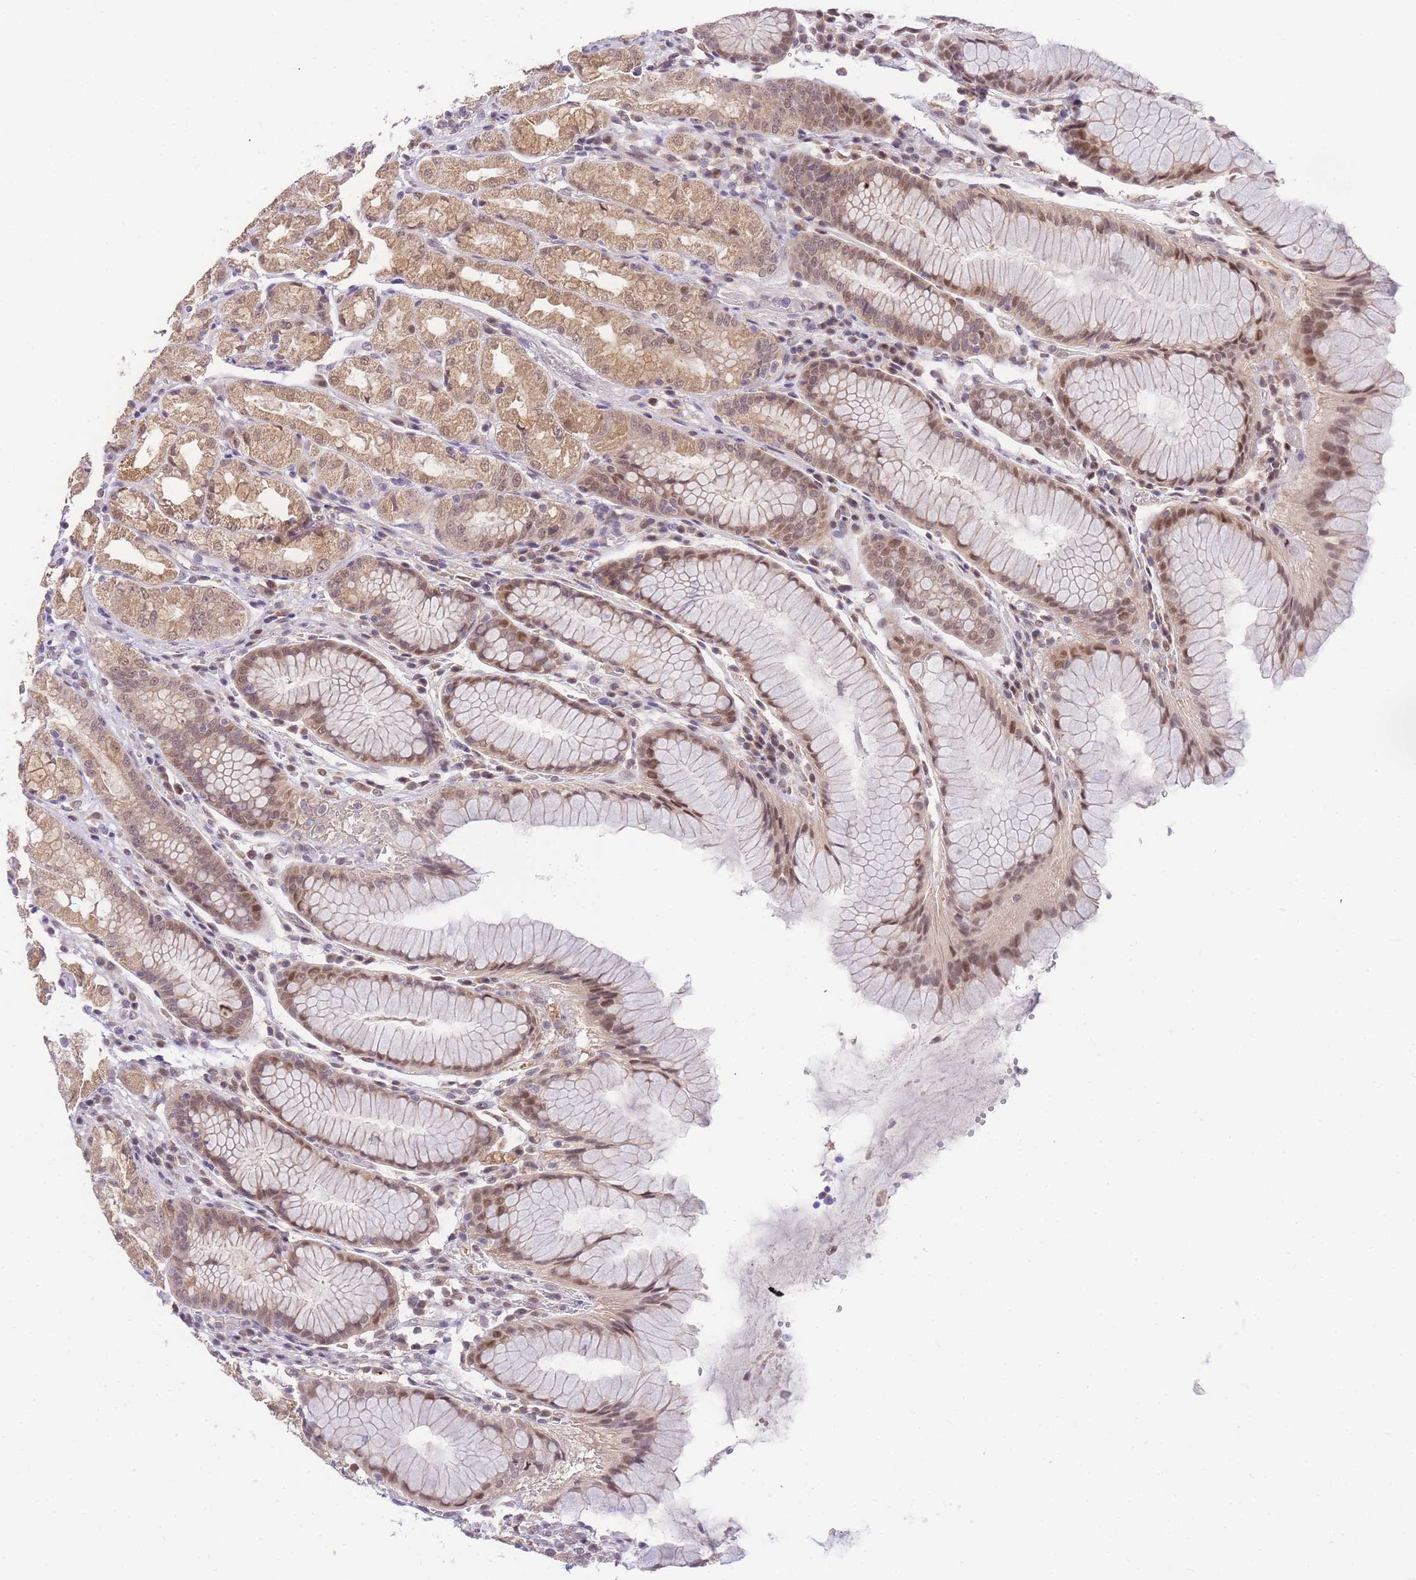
{"staining": {"intensity": "moderate", "quantity": ">75%", "location": "cytoplasmic/membranous,nuclear"}, "tissue": "stomach", "cell_type": "Glandular cells", "image_type": "normal", "snomed": [{"axis": "morphology", "description": "Normal tissue, NOS"}, {"axis": "topography", "description": "Stomach, lower"}], "caption": "Stomach stained with IHC shows moderate cytoplasmic/membranous,nuclear positivity in approximately >75% of glandular cells.", "gene": "PUS10", "patient": {"sex": "female", "age": 56}}